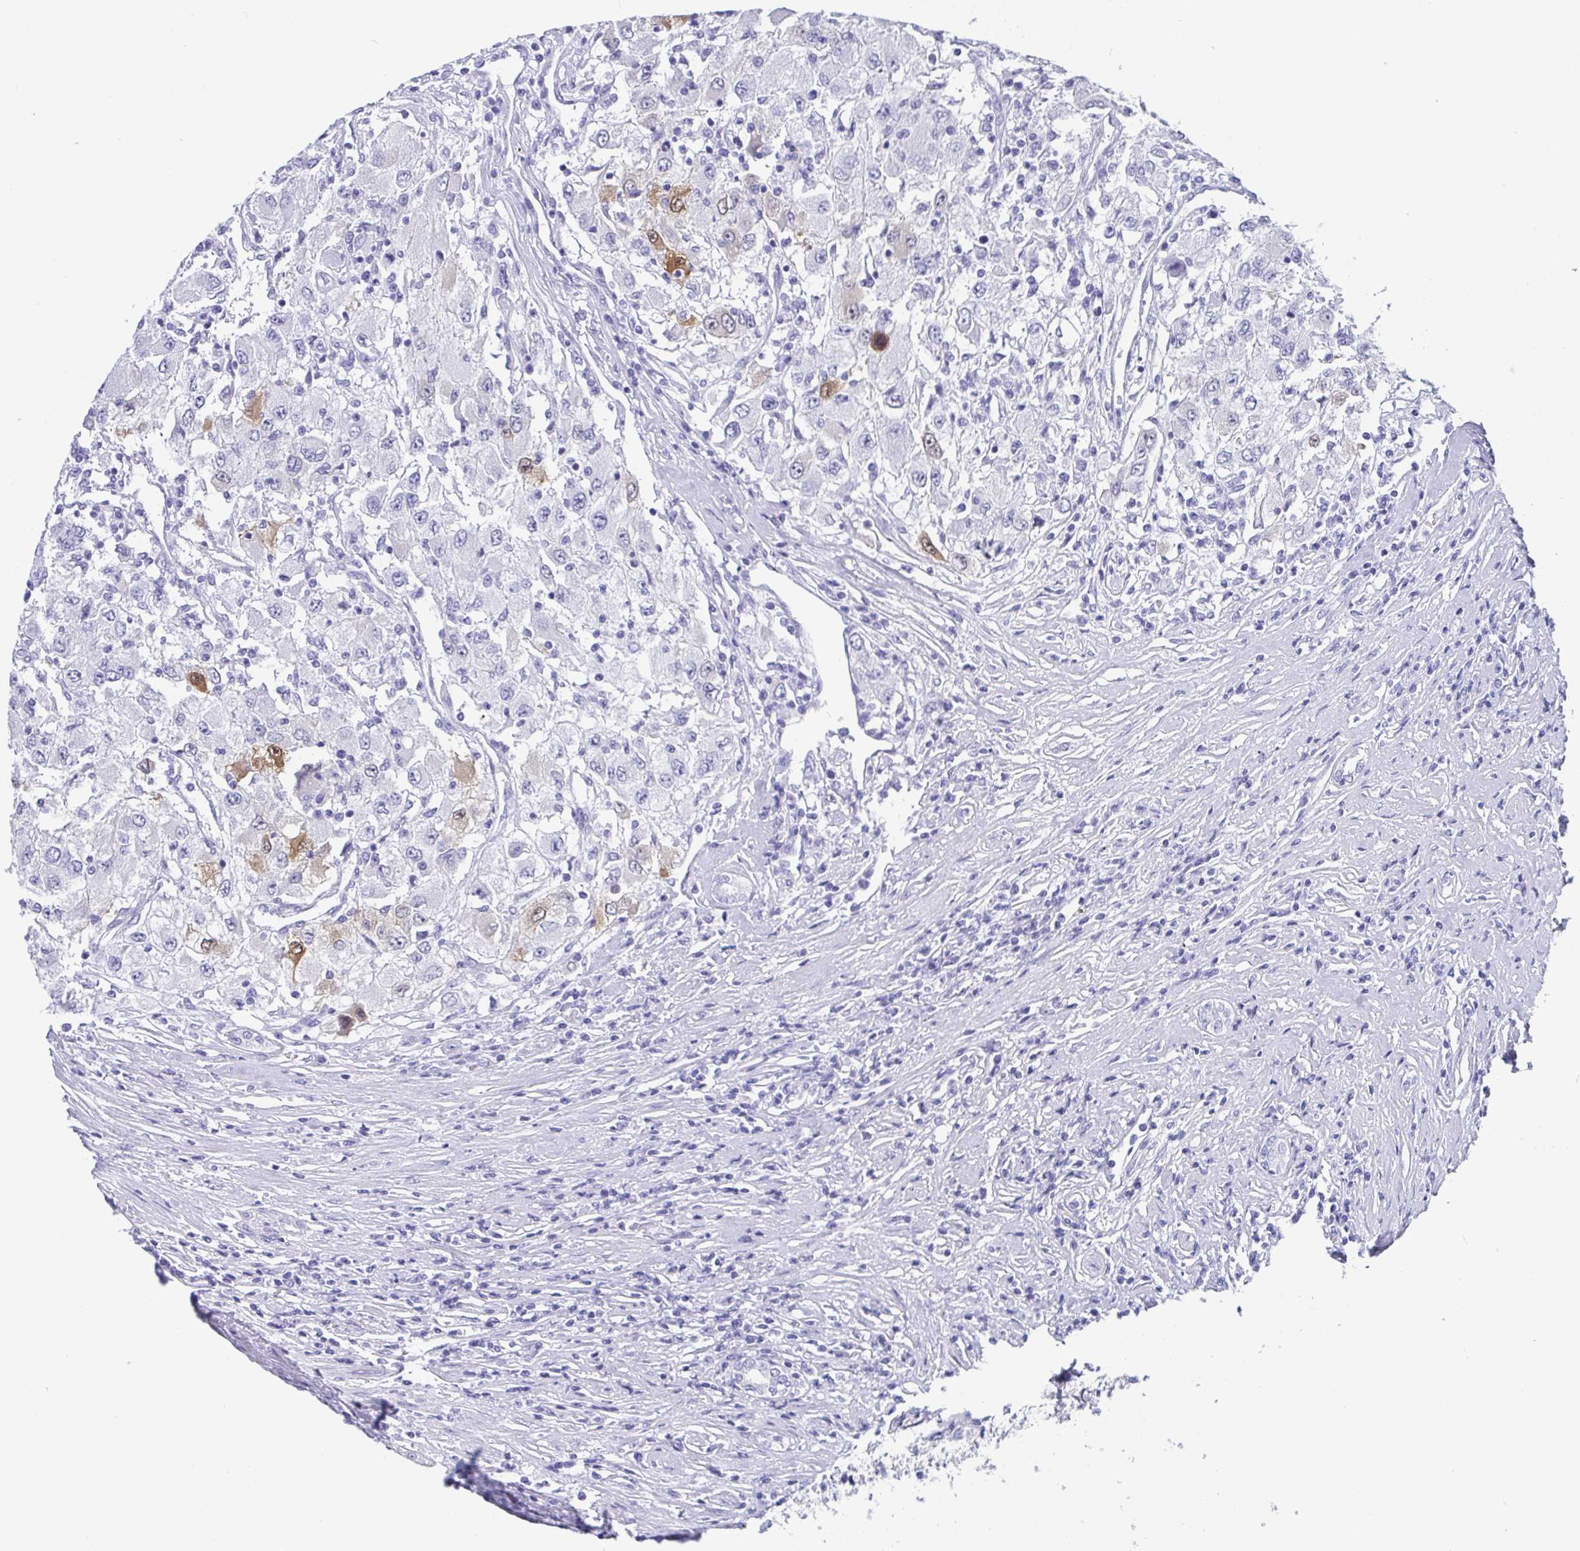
{"staining": {"intensity": "weak", "quantity": "<25%", "location": "cytoplasmic/membranous,nuclear"}, "tissue": "renal cancer", "cell_type": "Tumor cells", "image_type": "cancer", "snomed": [{"axis": "morphology", "description": "Adenocarcinoma, NOS"}, {"axis": "topography", "description": "Kidney"}], "caption": "Immunohistochemistry of adenocarcinoma (renal) displays no expression in tumor cells.", "gene": "SCGN", "patient": {"sex": "female", "age": 67}}